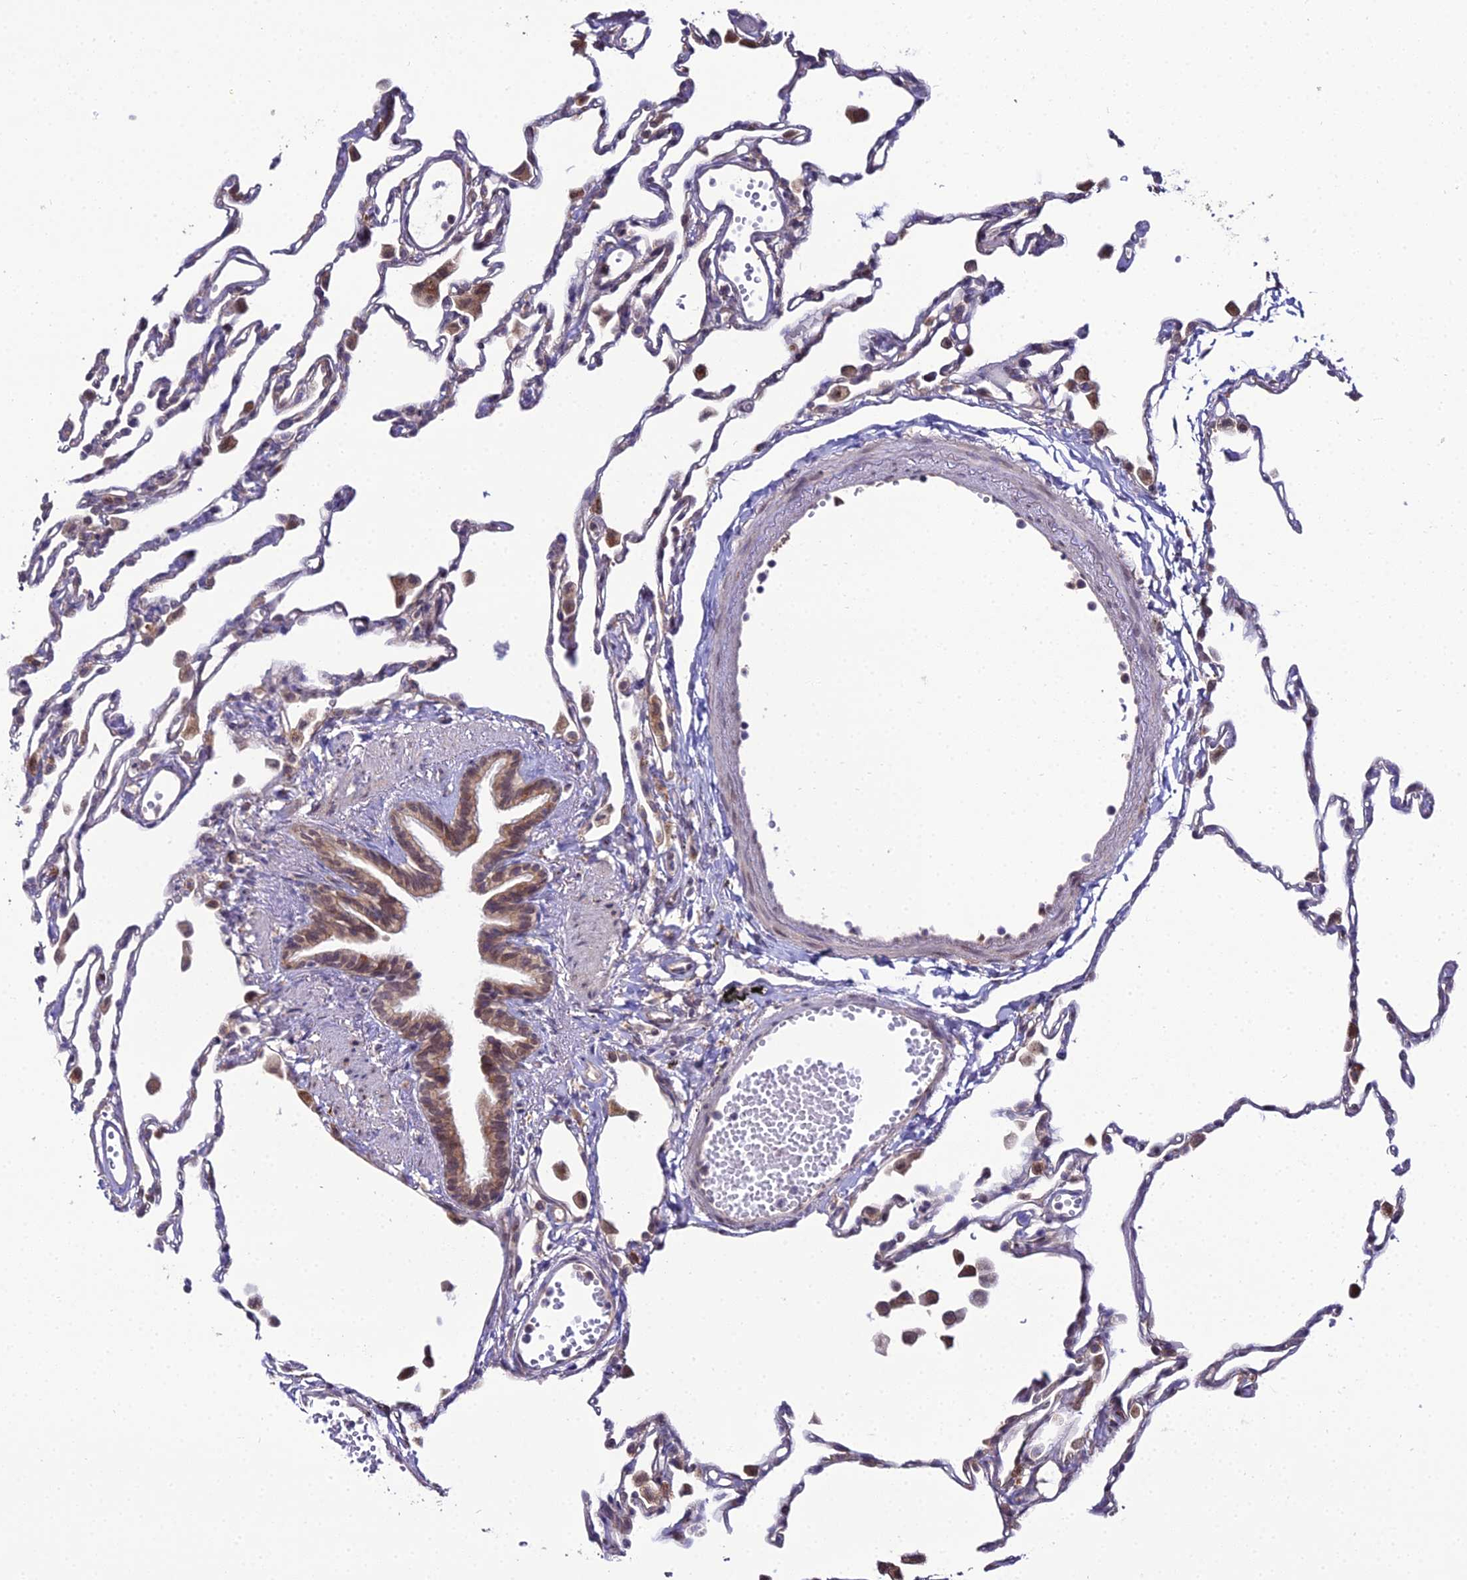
{"staining": {"intensity": "weak", "quantity": "25%-75%", "location": "cytoplasmic/membranous"}, "tissue": "lung", "cell_type": "Alveolar cells", "image_type": "normal", "snomed": [{"axis": "morphology", "description": "Normal tissue, NOS"}, {"axis": "topography", "description": "Lung"}], "caption": "Unremarkable lung demonstrates weak cytoplasmic/membranous expression in approximately 25%-75% of alveolar cells, visualized by immunohistochemistry.", "gene": "TROAP", "patient": {"sex": "female", "age": 49}}